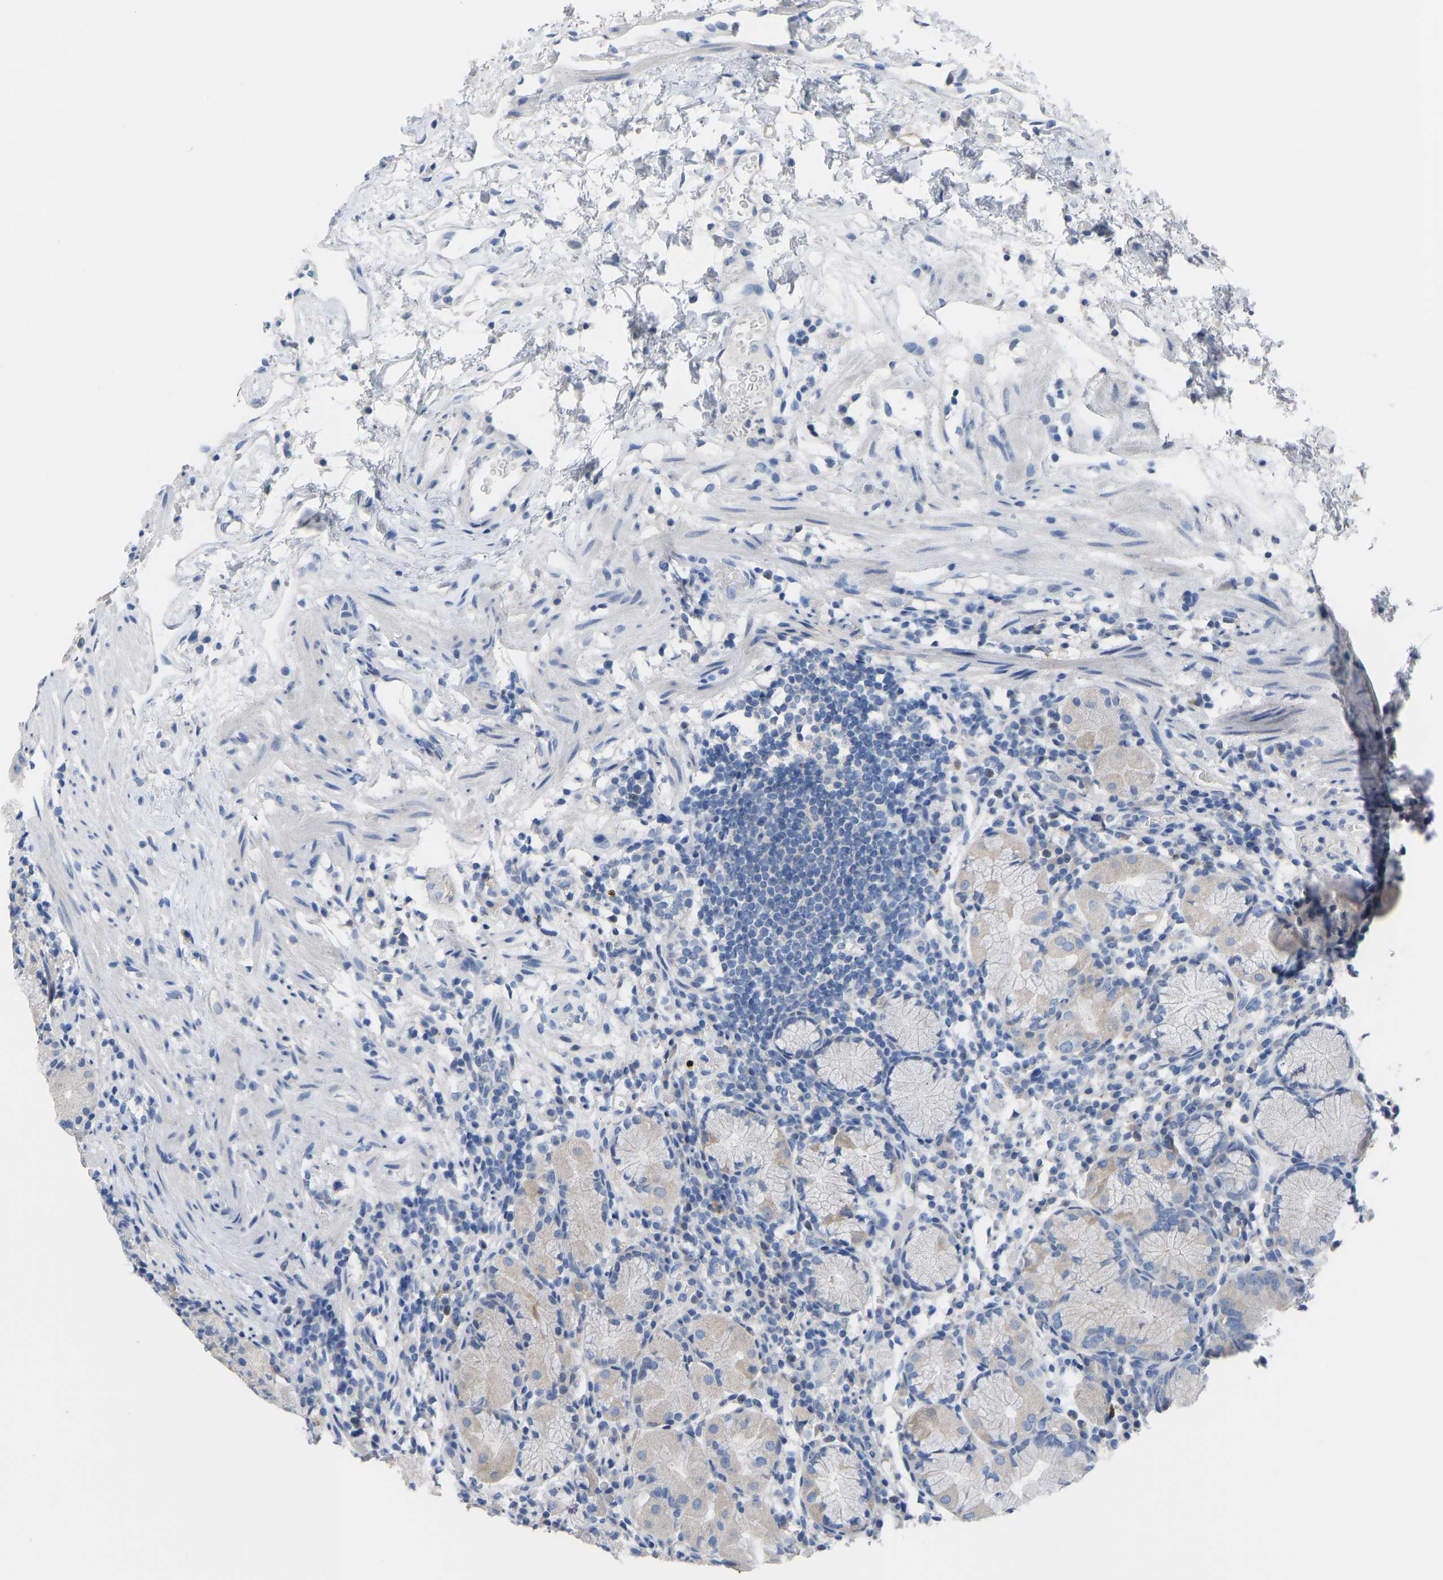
{"staining": {"intensity": "negative", "quantity": "none", "location": "none"}, "tissue": "stomach", "cell_type": "Glandular cells", "image_type": "normal", "snomed": [{"axis": "morphology", "description": "Normal tissue, NOS"}, {"axis": "topography", "description": "Stomach"}, {"axis": "topography", "description": "Stomach, lower"}], "caption": "Photomicrograph shows no protein positivity in glandular cells of normal stomach. (DAB immunohistochemistry, high magnification).", "gene": "OLIG2", "patient": {"sex": "female", "age": 75}}